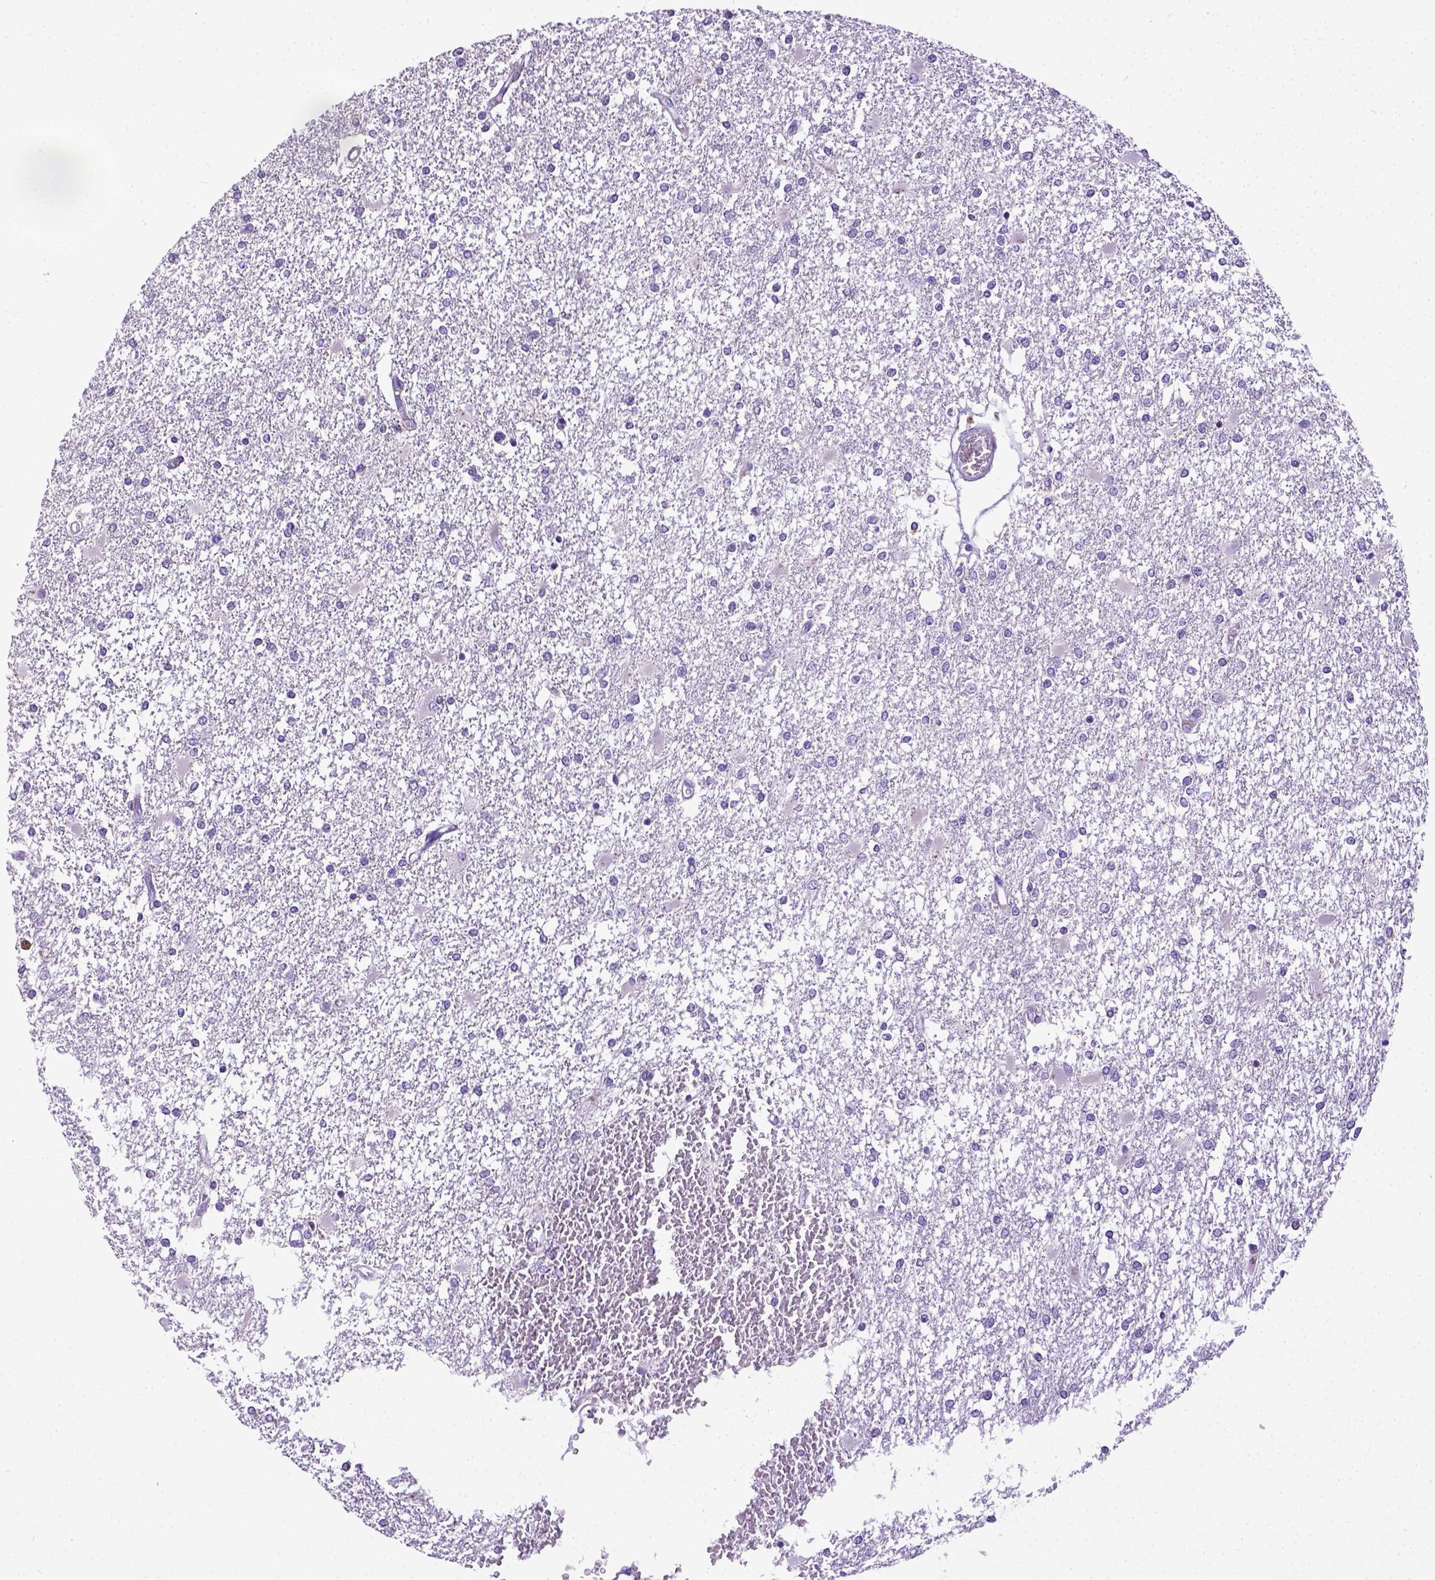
{"staining": {"intensity": "negative", "quantity": "none", "location": "none"}, "tissue": "glioma", "cell_type": "Tumor cells", "image_type": "cancer", "snomed": [{"axis": "morphology", "description": "Glioma, malignant, High grade"}, {"axis": "topography", "description": "Cerebral cortex"}], "caption": "An immunohistochemistry (IHC) micrograph of glioma is shown. There is no staining in tumor cells of glioma.", "gene": "SPEF1", "patient": {"sex": "male", "age": 79}}